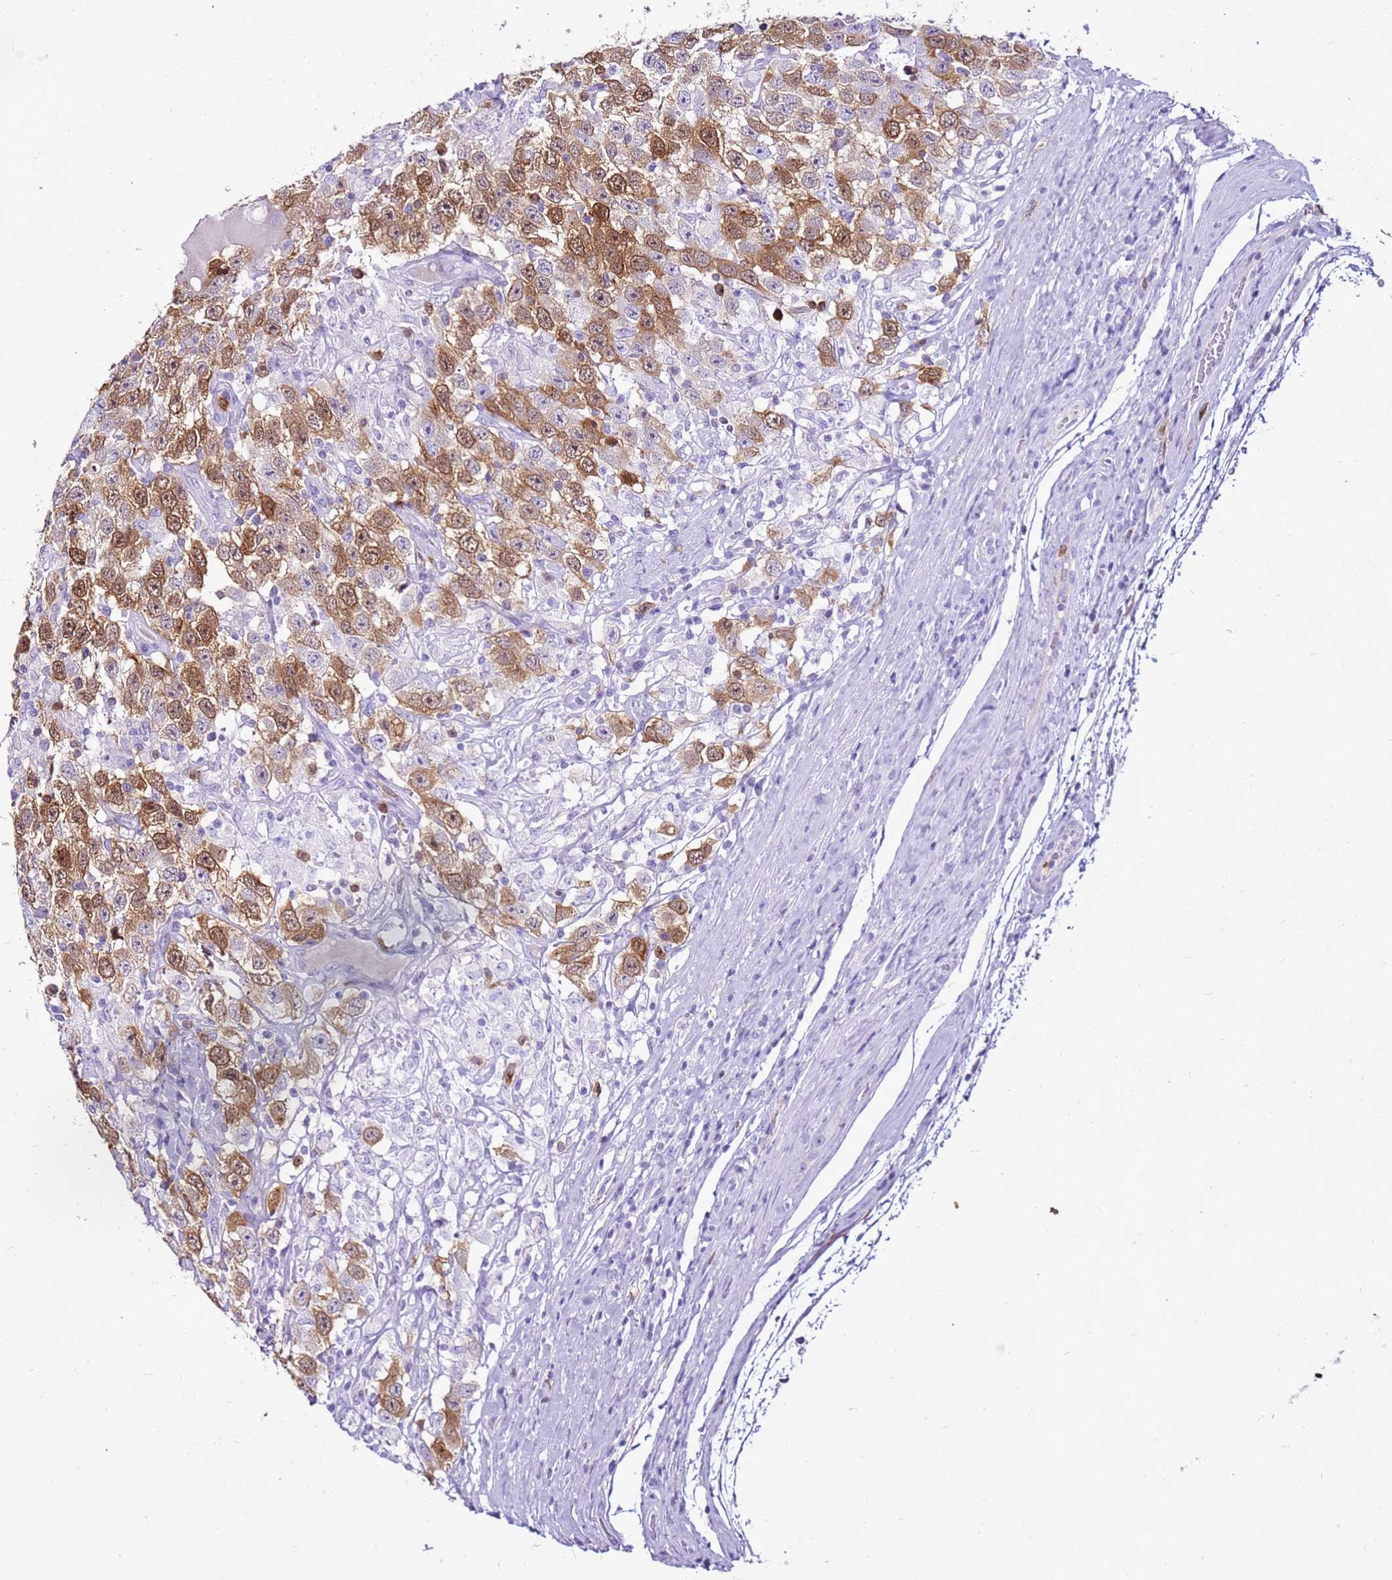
{"staining": {"intensity": "moderate", "quantity": ">75%", "location": "cytoplasmic/membranous,nuclear"}, "tissue": "testis cancer", "cell_type": "Tumor cells", "image_type": "cancer", "snomed": [{"axis": "morphology", "description": "Seminoma, NOS"}, {"axis": "topography", "description": "Testis"}], "caption": "This image demonstrates immunohistochemistry (IHC) staining of human testis cancer, with medium moderate cytoplasmic/membranous and nuclear positivity in about >75% of tumor cells.", "gene": "SPC25", "patient": {"sex": "male", "age": 41}}